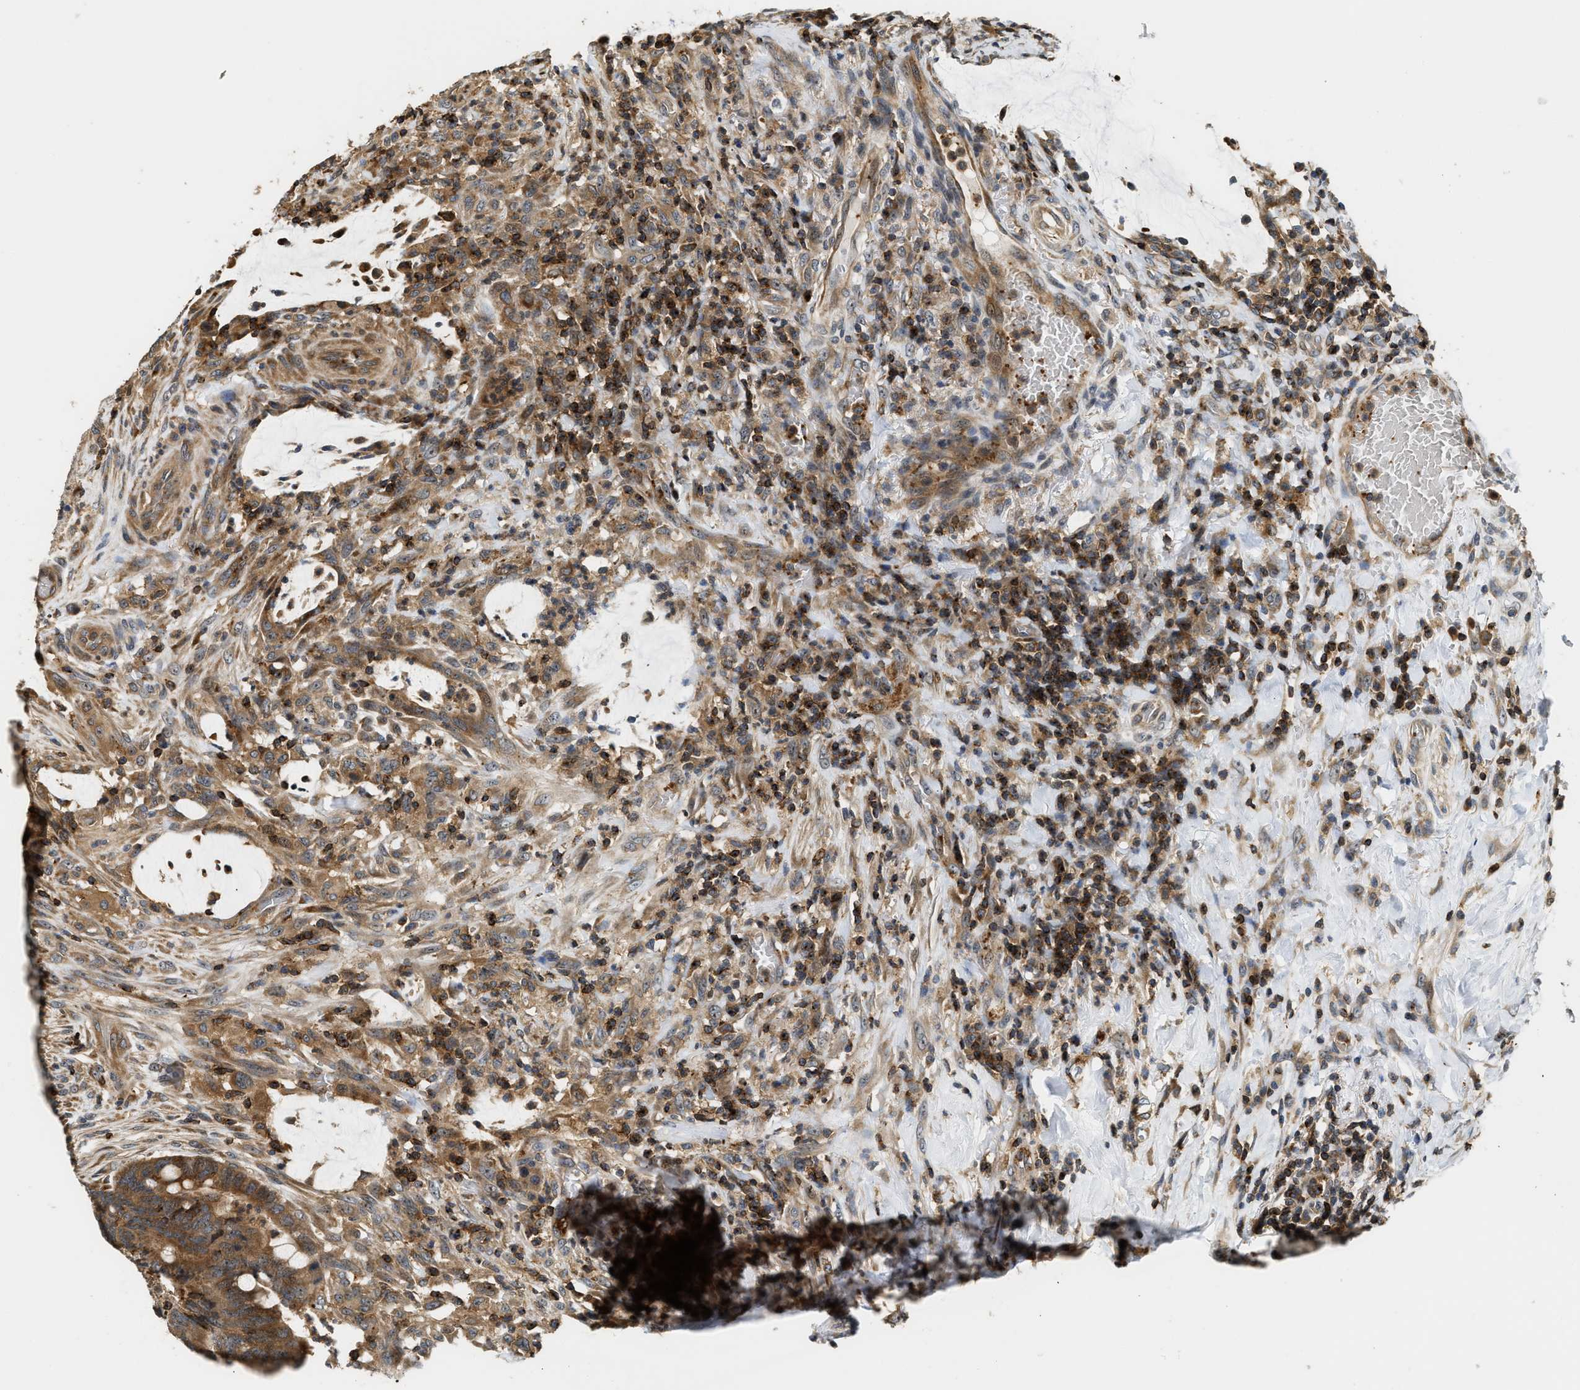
{"staining": {"intensity": "moderate", "quantity": ">75%", "location": "cytoplasmic/membranous"}, "tissue": "colorectal cancer", "cell_type": "Tumor cells", "image_type": "cancer", "snomed": [{"axis": "morphology", "description": "Normal tissue, NOS"}, {"axis": "morphology", "description": "Adenocarcinoma, NOS"}, {"axis": "topography", "description": "Rectum"}, {"axis": "topography", "description": "Peripheral nerve tissue"}], "caption": "Colorectal cancer (adenocarcinoma) stained for a protein shows moderate cytoplasmic/membranous positivity in tumor cells.", "gene": "SNX5", "patient": {"sex": "male", "age": 92}}